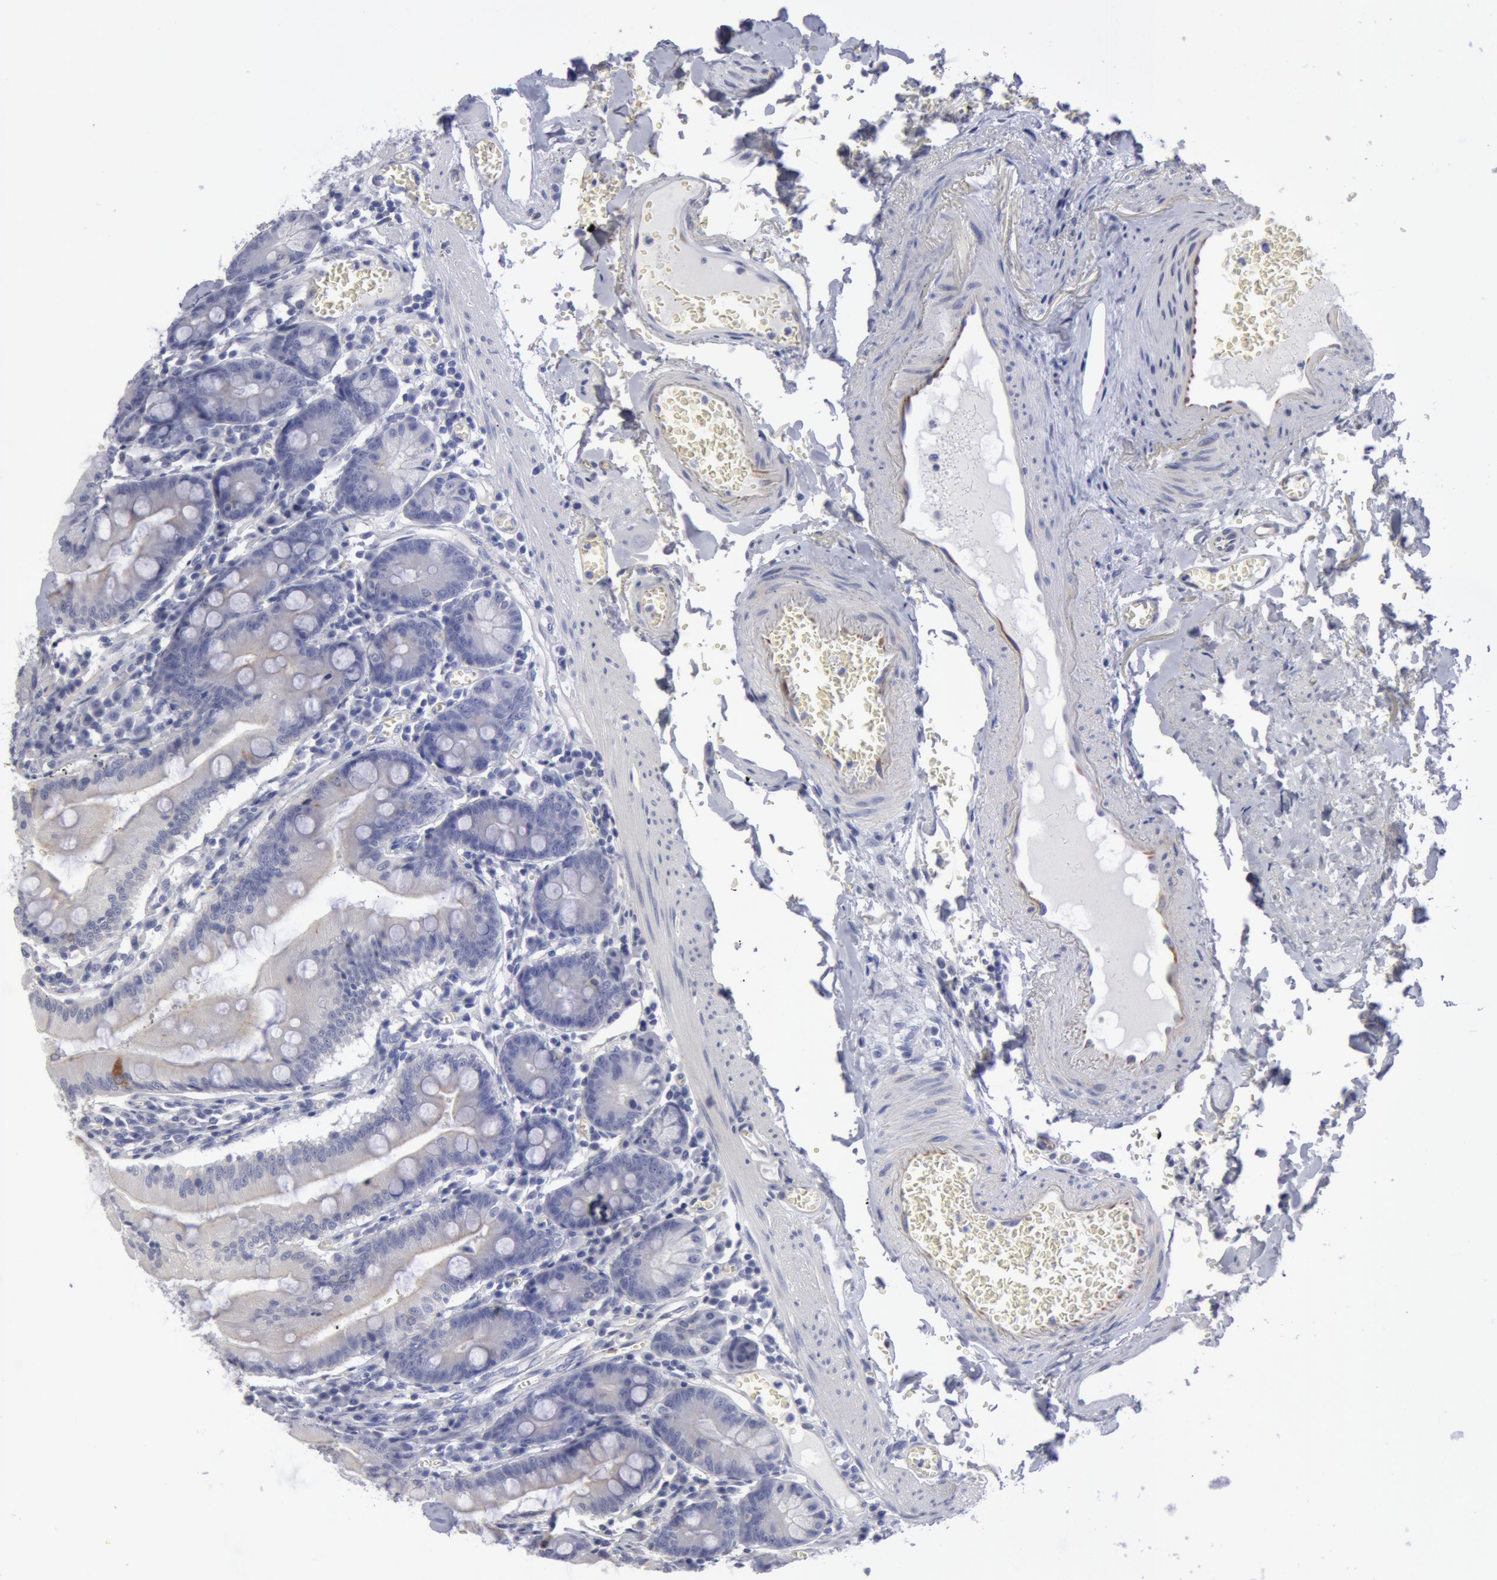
{"staining": {"intensity": "negative", "quantity": "none", "location": "none"}, "tissue": "small intestine", "cell_type": "Glandular cells", "image_type": "normal", "snomed": [{"axis": "morphology", "description": "Normal tissue, NOS"}, {"axis": "topography", "description": "Small intestine"}], "caption": "High power microscopy photomicrograph of an immunohistochemistry histopathology image of normal small intestine, revealing no significant expression in glandular cells. (Immunohistochemistry, brightfield microscopy, high magnification).", "gene": "SMC1B", "patient": {"sex": "male", "age": 71}}